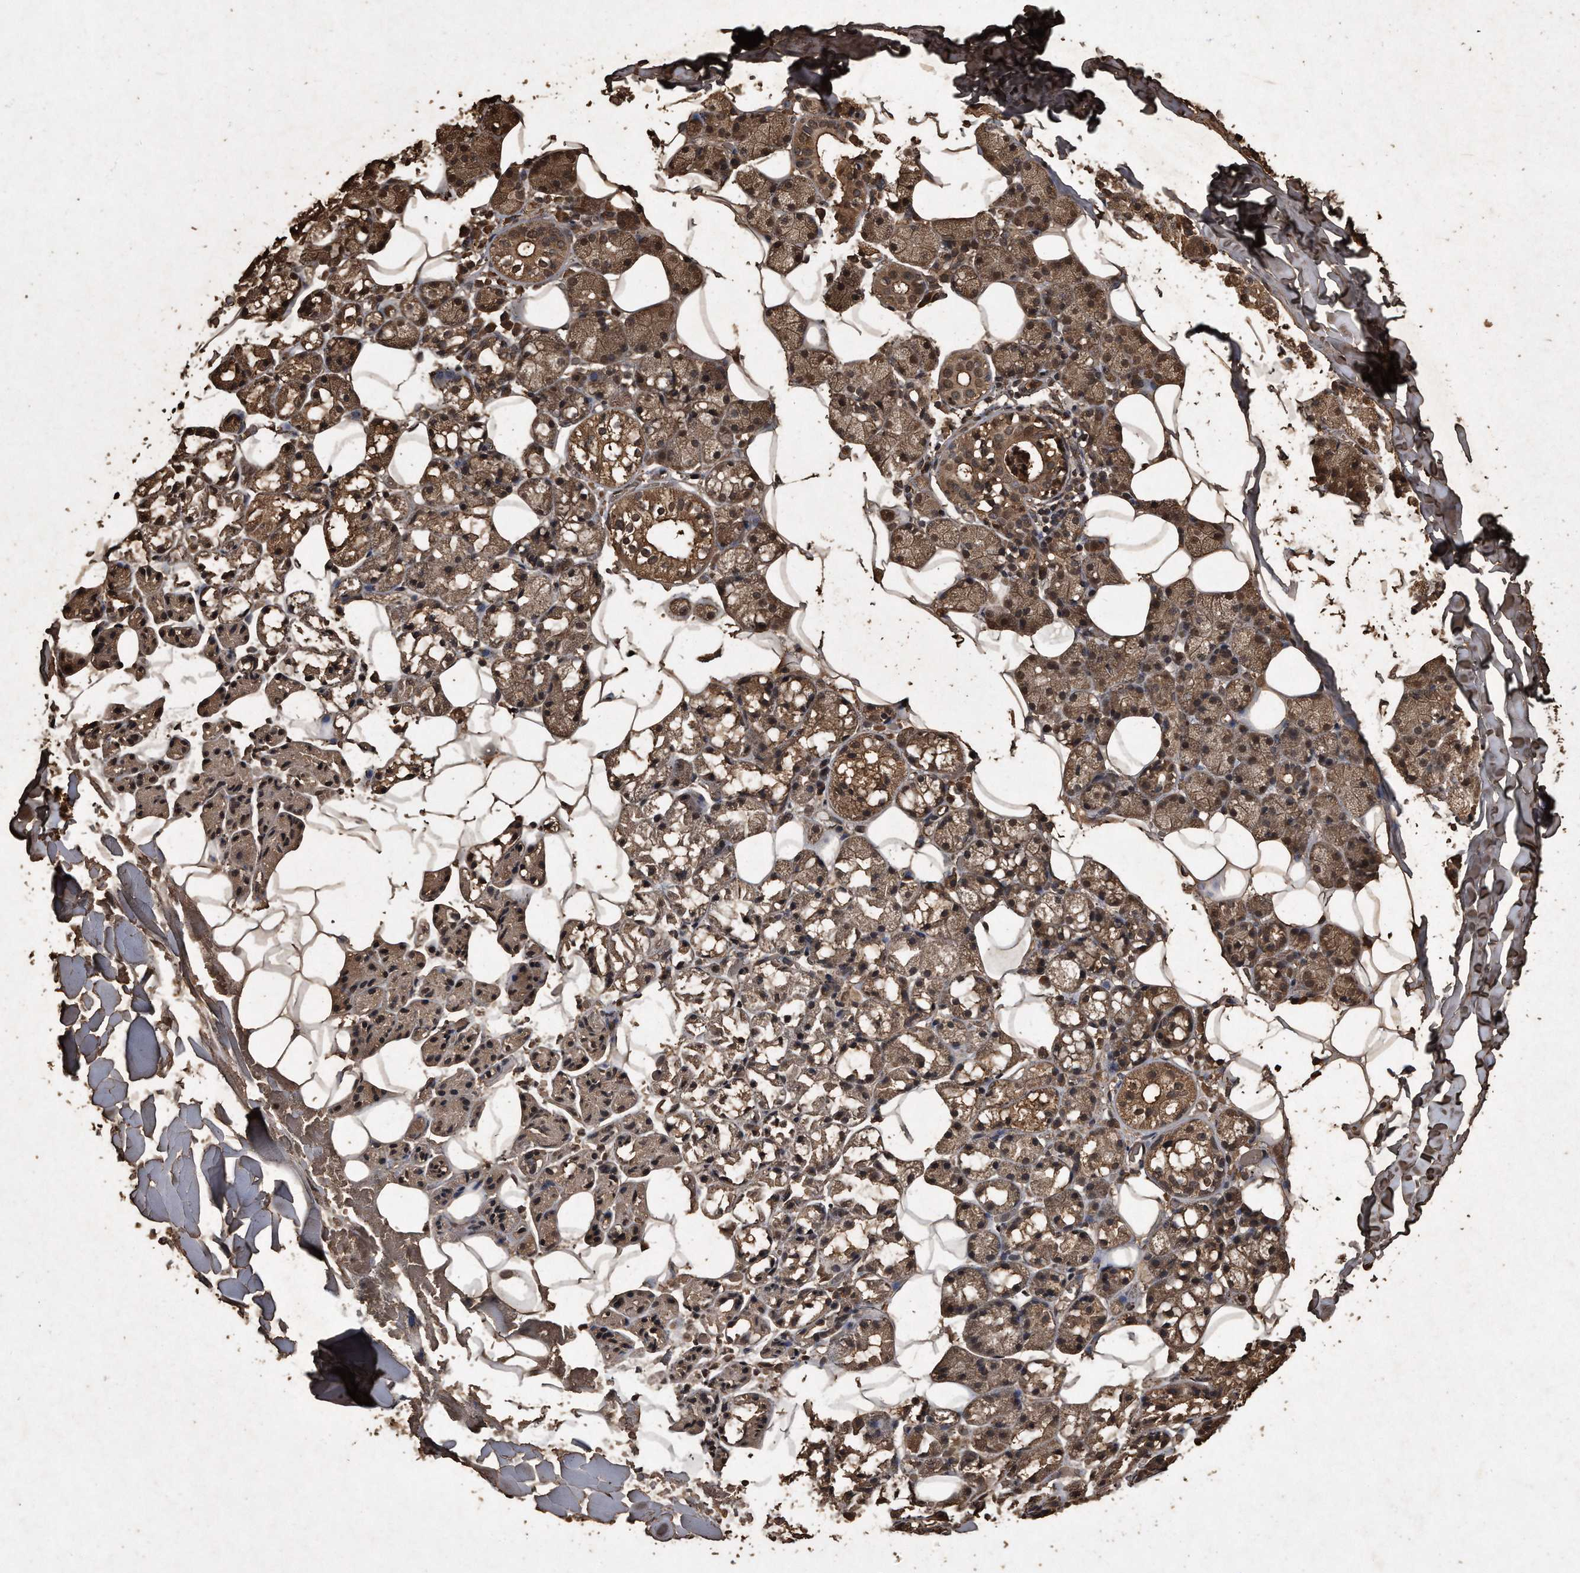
{"staining": {"intensity": "moderate", "quantity": "25%-75%", "location": "cytoplasmic/membranous"}, "tissue": "salivary gland", "cell_type": "Glandular cells", "image_type": "normal", "snomed": [{"axis": "morphology", "description": "Normal tissue, NOS"}, {"axis": "topography", "description": "Salivary gland"}], "caption": "IHC of unremarkable salivary gland displays medium levels of moderate cytoplasmic/membranous staining in about 25%-75% of glandular cells.", "gene": "CFLAR", "patient": {"sex": "female", "age": 33}}